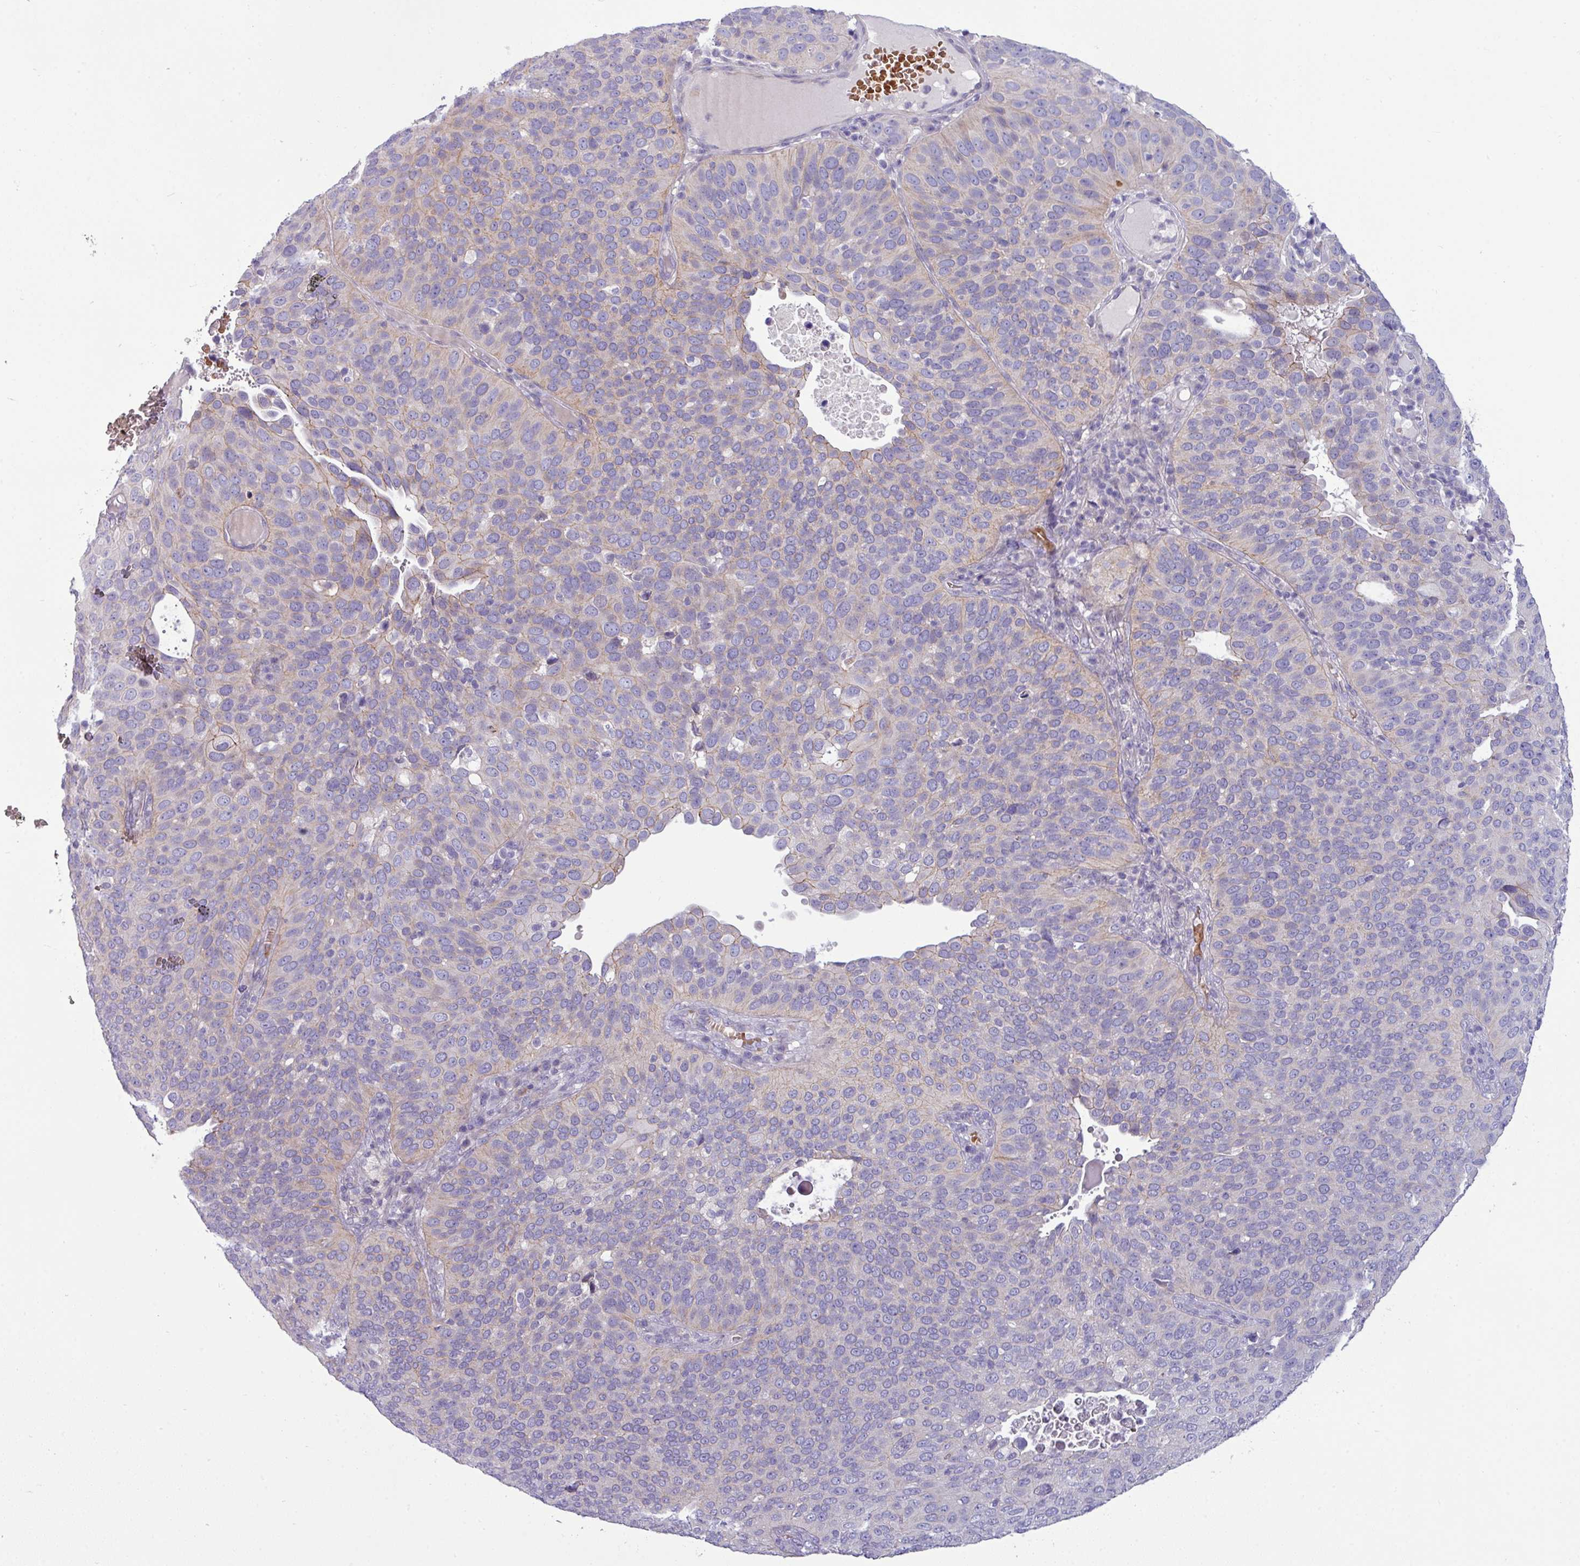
{"staining": {"intensity": "negative", "quantity": "none", "location": "none"}, "tissue": "cervical cancer", "cell_type": "Tumor cells", "image_type": "cancer", "snomed": [{"axis": "morphology", "description": "Squamous cell carcinoma, NOS"}, {"axis": "topography", "description": "Cervix"}], "caption": "Tumor cells show no significant staining in cervical squamous cell carcinoma.", "gene": "ACAP3", "patient": {"sex": "female", "age": 36}}